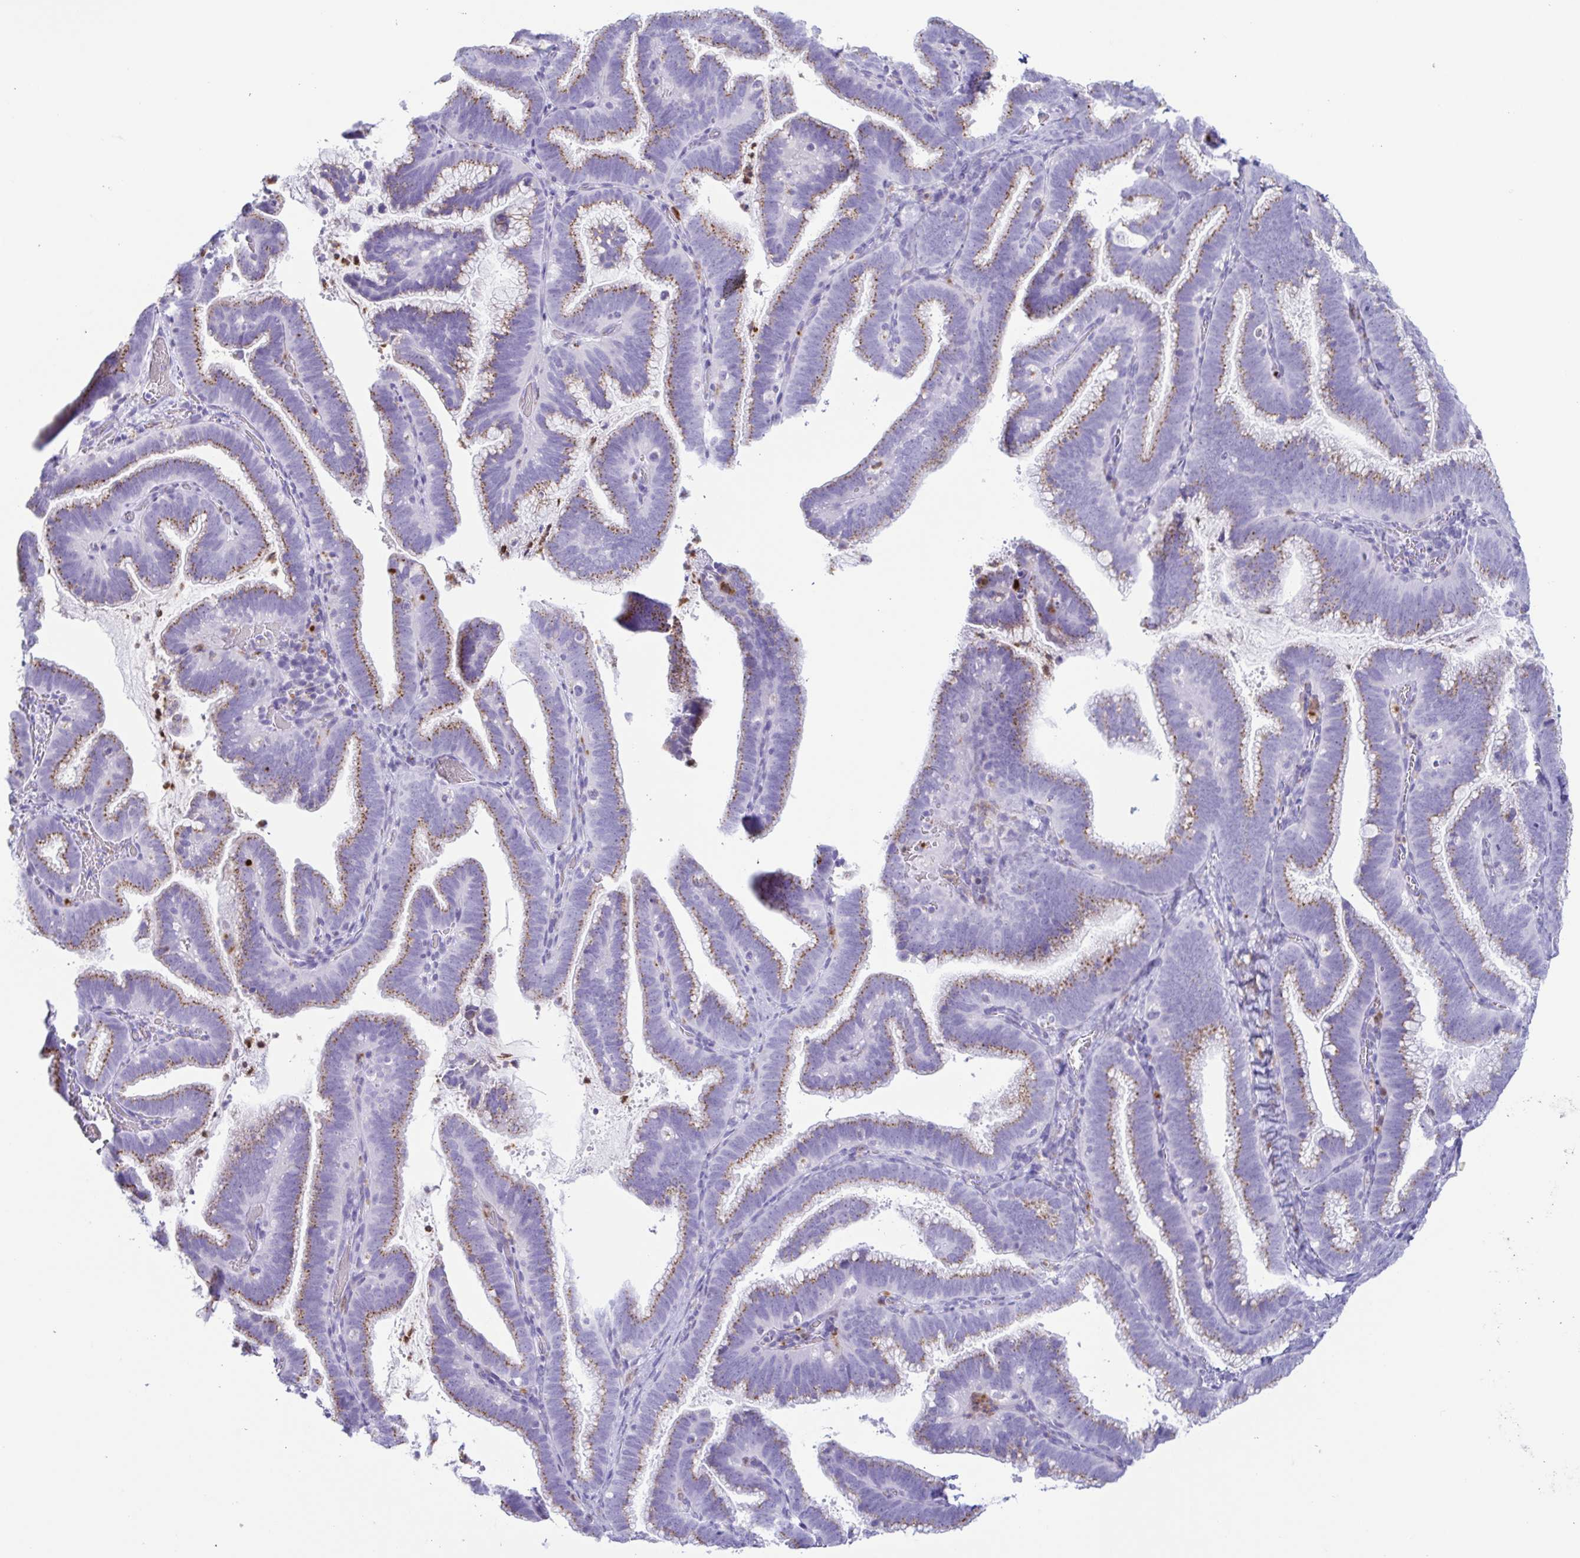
{"staining": {"intensity": "moderate", "quantity": "25%-75%", "location": "cytoplasmic/membranous"}, "tissue": "cervical cancer", "cell_type": "Tumor cells", "image_type": "cancer", "snomed": [{"axis": "morphology", "description": "Adenocarcinoma, NOS"}, {"axis": "topography", "description": "Cervix"}], "caption": "Human cervical cancer stained with a protein marker shows moderate staining in tumor cells.", "gene": "AZU1", "patient": {"sex": "female", "age": 61}}